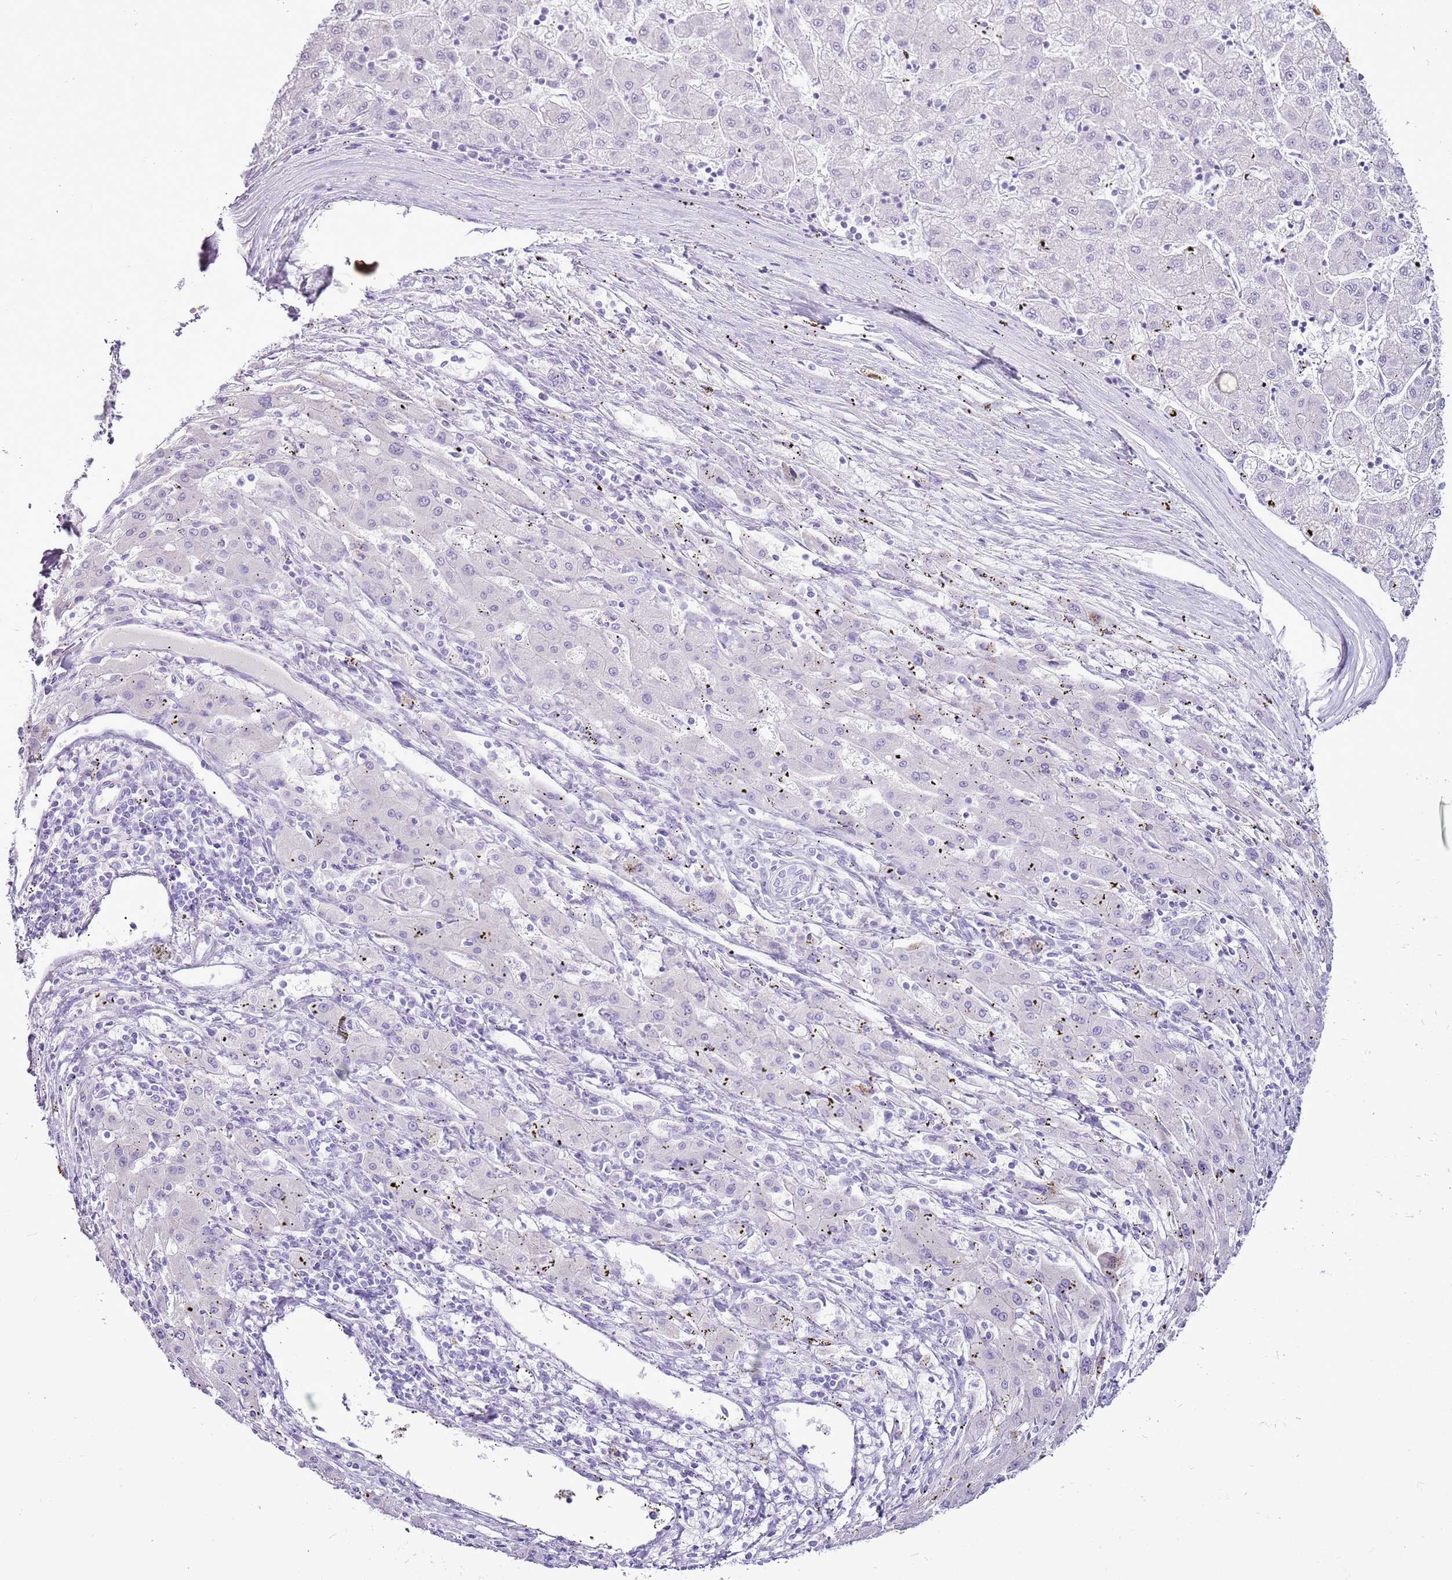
{"staining": {"intensity": "negative", "quantity": "none", "location": "none"}, "tissue": "liver cancer", "cell_type": "Tumor cells", "image_type": "cancer", "snomed": [{"axis": "morphology", "description": "Carcinoma, Hepatocellular, NOS"}, {"axis": "topography", "description": "Liver"}], "caption": "This is an immunohistochemistry (IHC) micrograph of liver hepatocellular carcinoma. There is no staining in tumor cells.", "gene": "CNFN", "patient": {"sex": "male", "age": 72}}